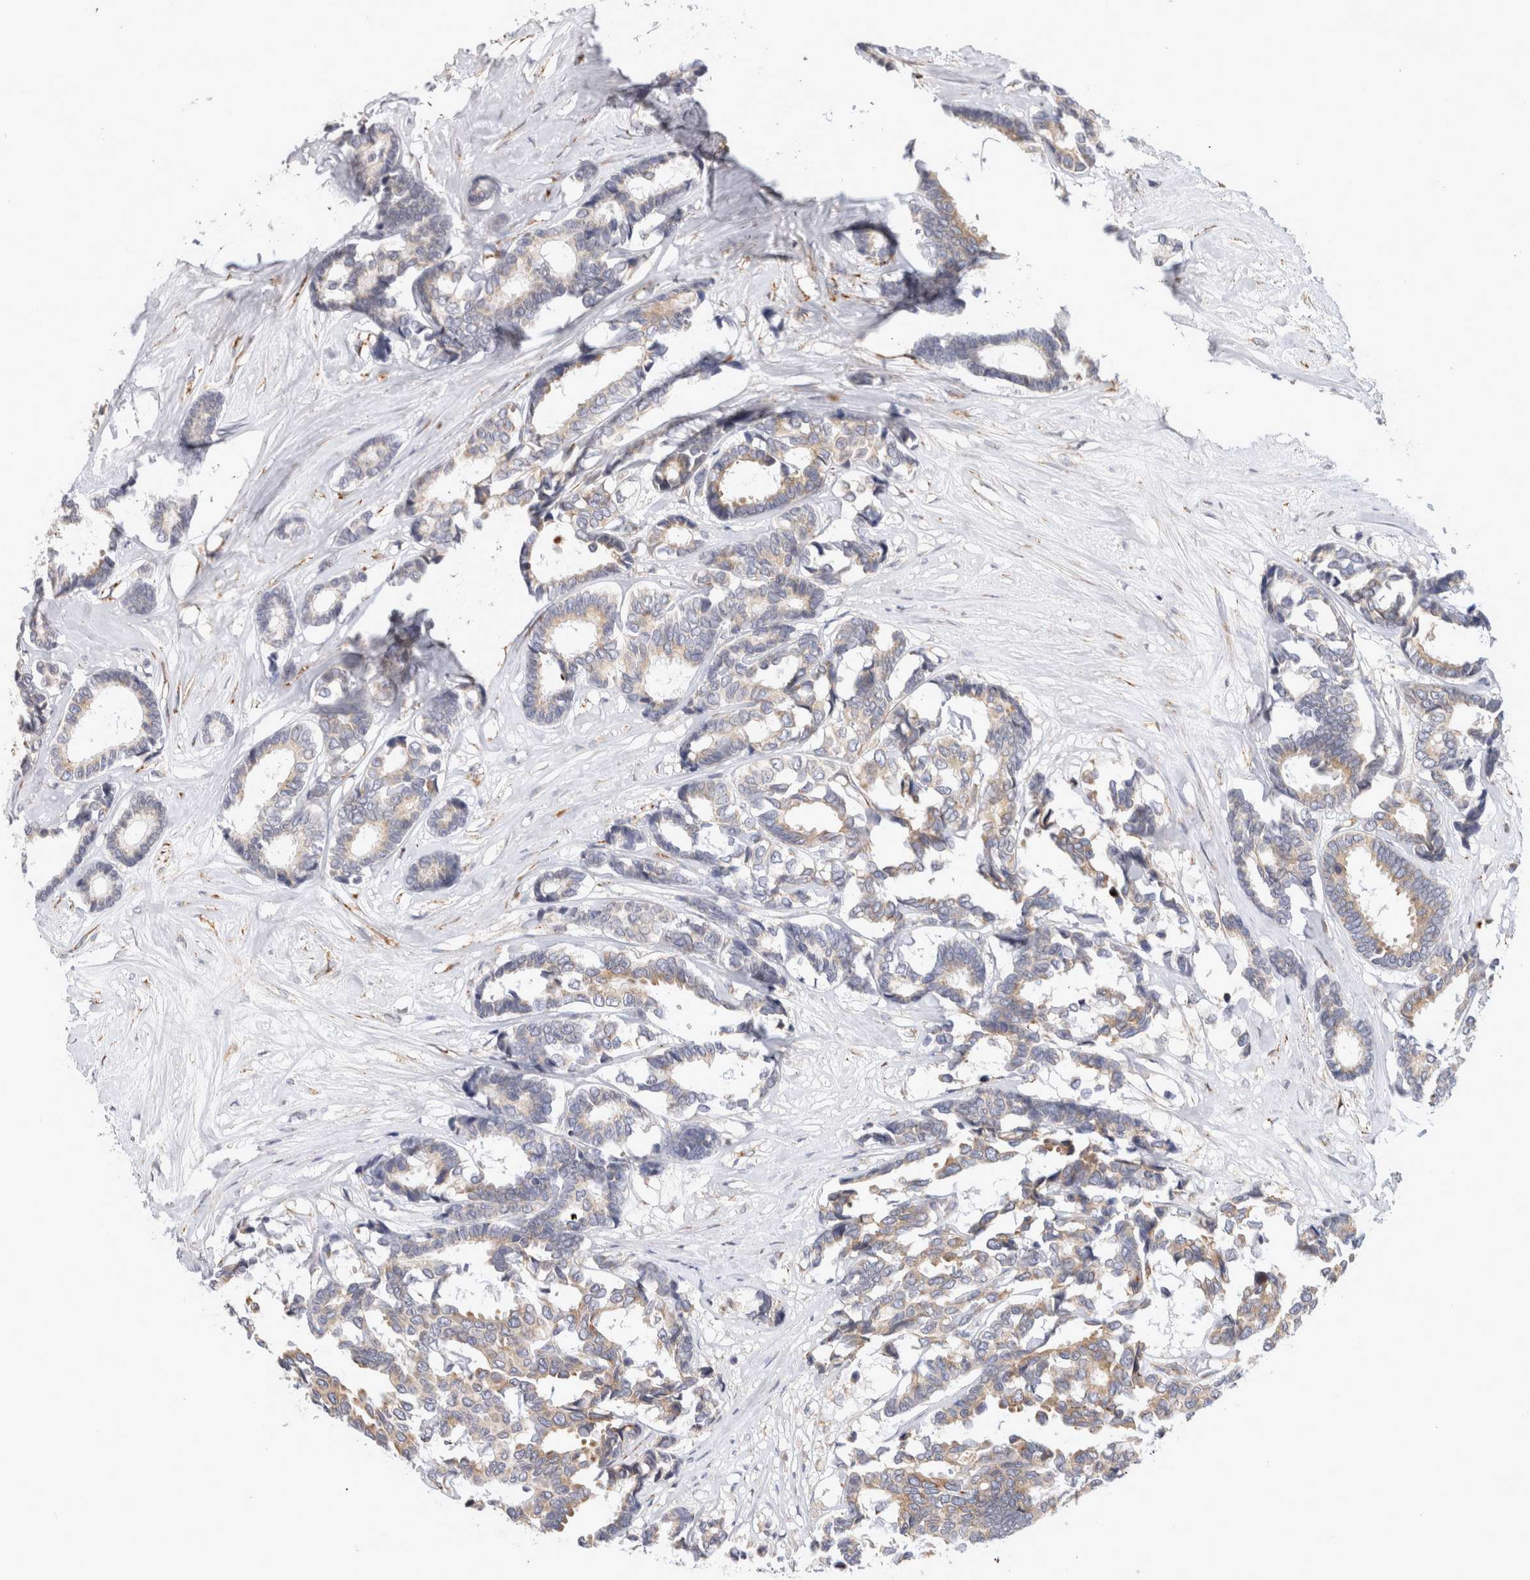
{"staining": {"intensity": "weak", "quantity": "25%-75%", "location": "cytoplasmic/membranous"}, "tissue": "breast cancer", "cell_type": "Tumor cells", "image_type": "cancer", "snomed": [{"axis": "morphology", "description": "Duct carcinoma"}, {"axis": "topography", "description": "Breast"}], "caption": "Weak cytoplasmic/membranous positivity is seen in approximately 25%-75% of tumor cells in breast cancer (infiltrating ductal carcinoma).", "gene": "RPN2", "patient": {"sex": "female", "age": 87}}